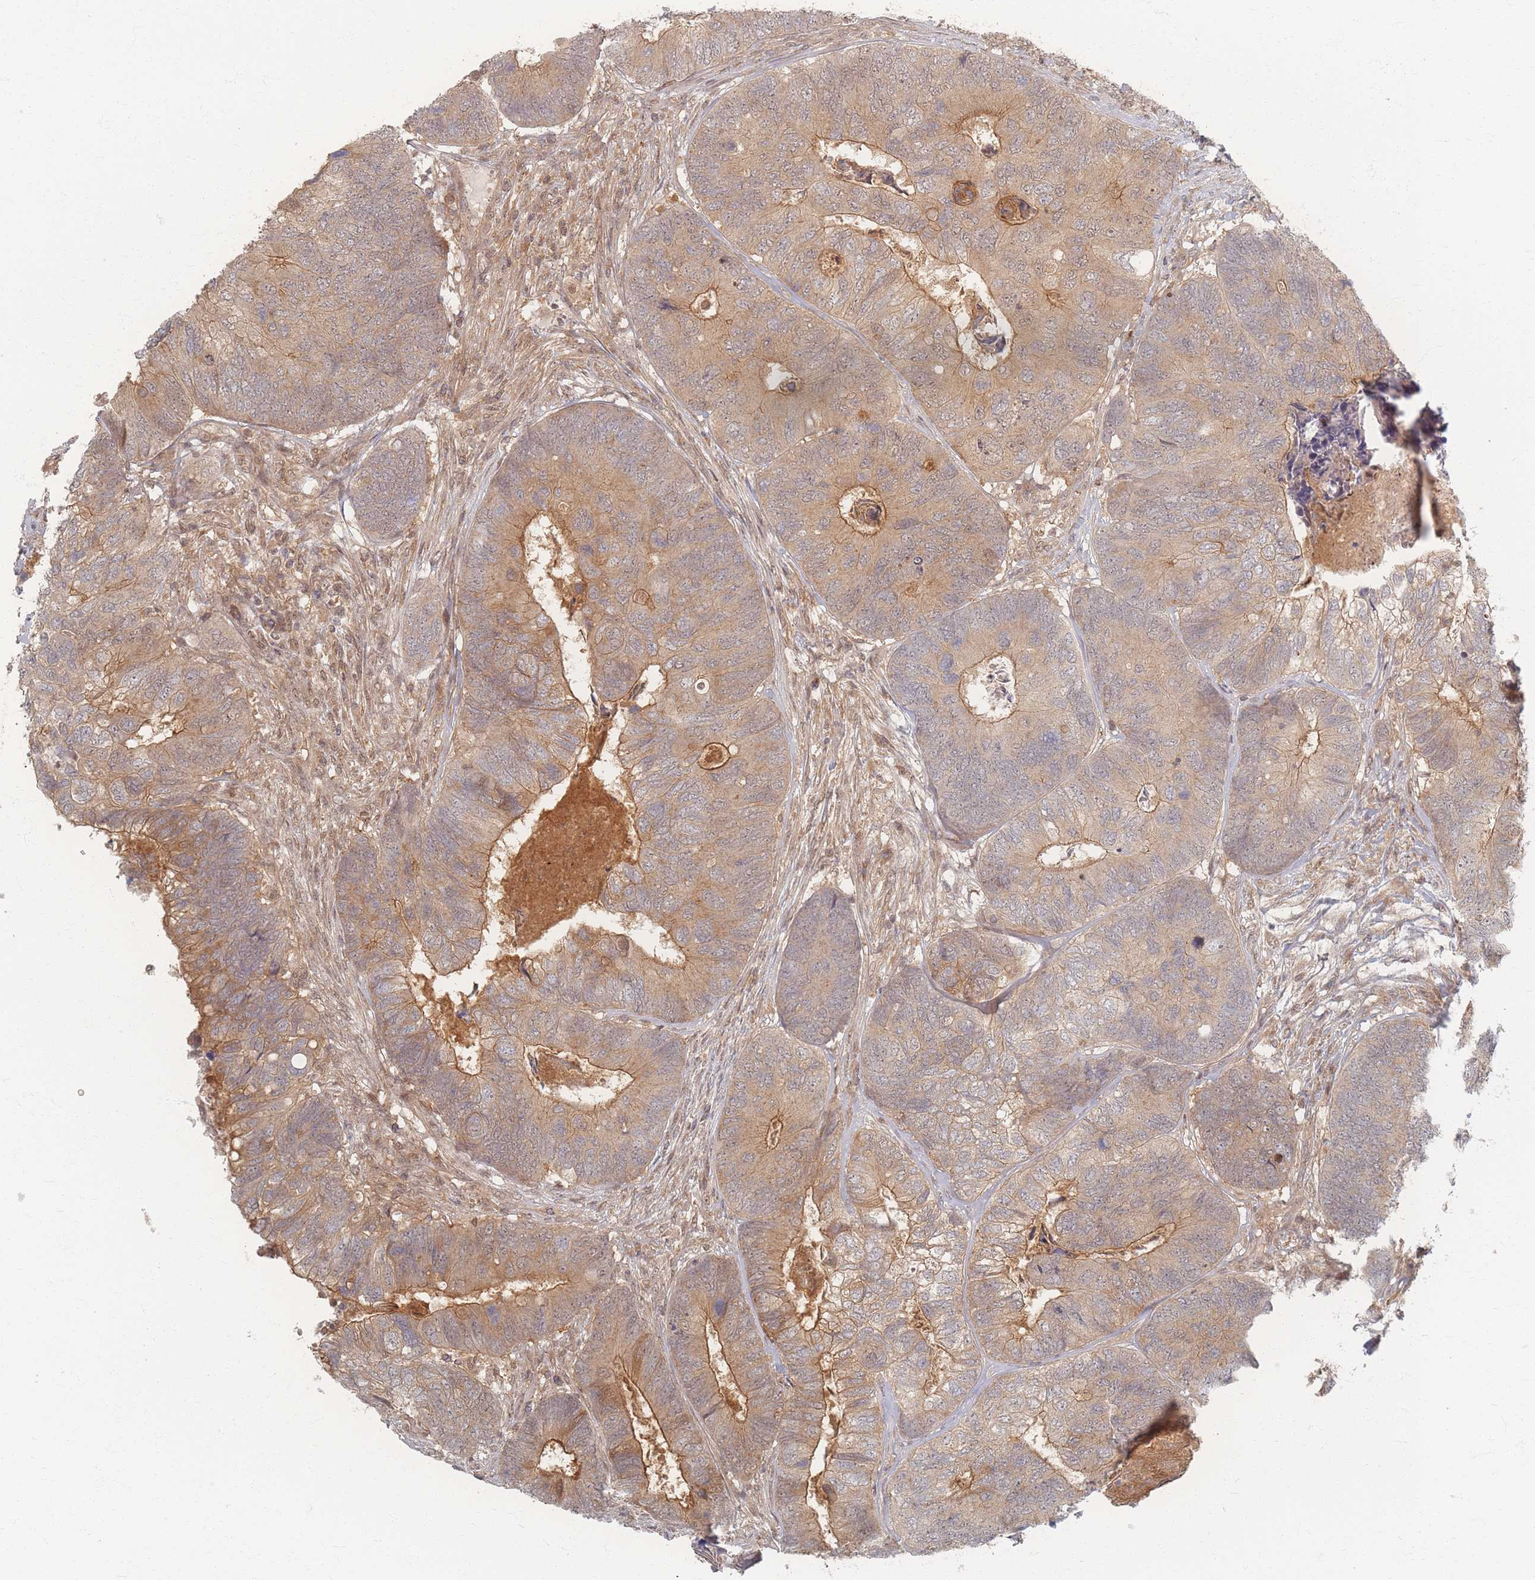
{"staining": {"intensity": "moderate", "quantity": "25%-75%", "location": "cytoplasmic/membranous"}, "tissue": "colorectal cancer", "cell_type": "Tumor cells", "image_type": "cancer", "snomed": [{"axis": "morphology", "description": "Adenocarcinoma, NOS"}, {"axis": "topography", "description": "Colon"}], "caption": "Protein staining shows moderate cytoplasmic/membranous staining in about 25%-75% of tumor cells in adenocarcinoma (colorectal). (DAB (3,3'-diaminobenzidine) IHC, brown staining for protein, blue staining for nuclei).", "gene": "PSMD9", "patient": {"sex": "female", "age": 67}}